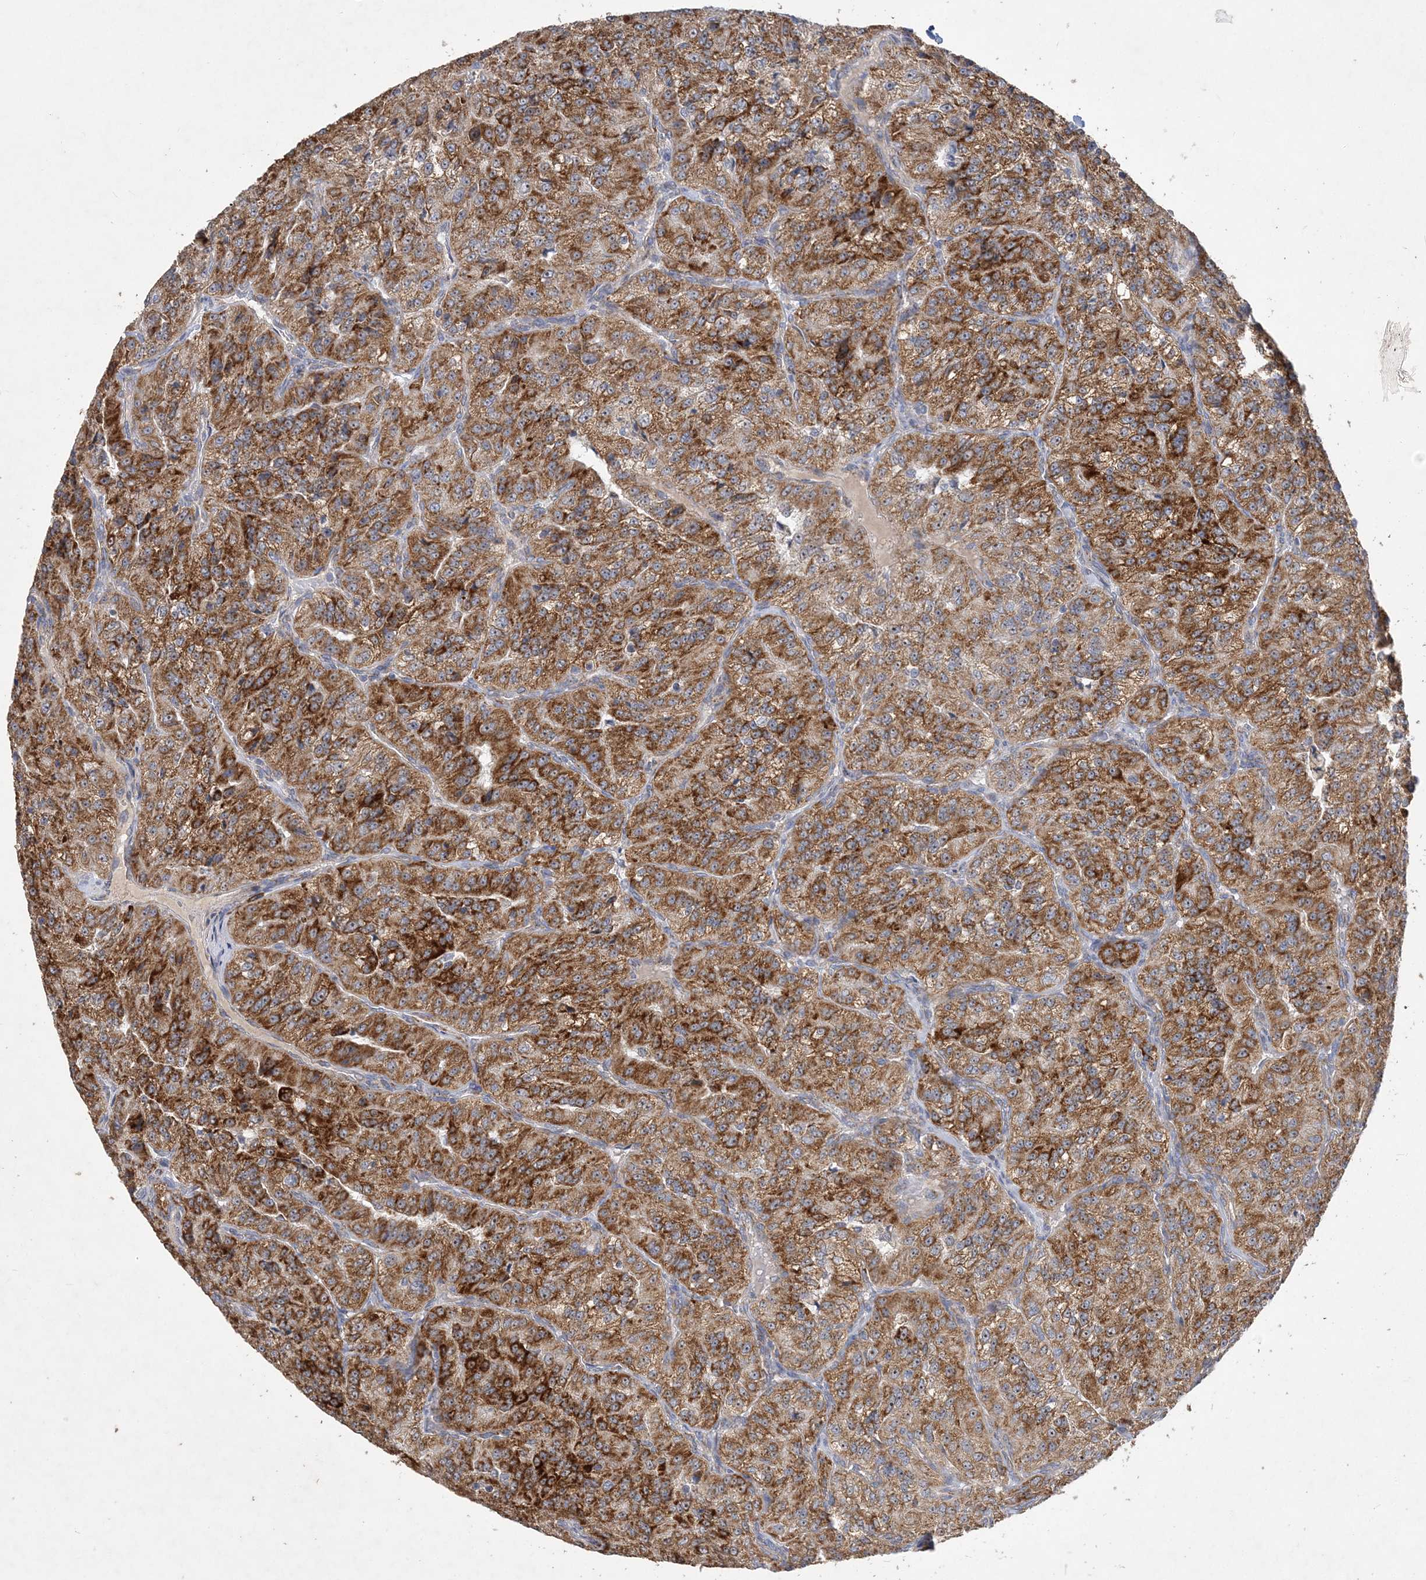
{"staining": {"intensity": "strong", "quantity": ">75%", "location": "cytoplasmic/membranous"}, "tissue": "renal cancer", "cell_type": "Tumor cells", "image_type": "cancer", "snomed": [{"axis": "morphology", "description": "Adenocarcinoma, NOS"}, {"axis": "topography", "description": "Kidney"}], "caption": "A high amount of strong cytoplasmic/membranous positivity is seen in approximately >75% of tumor cells in adenocarcinoma (renal) tissue. The protein of interest is stained brown, and the nuclei are stained in blue (DAB IHC with brightfield microscopy, high magnification).", "gene": "FEZ2", "patient": {"sex": "female", "age": 63}}